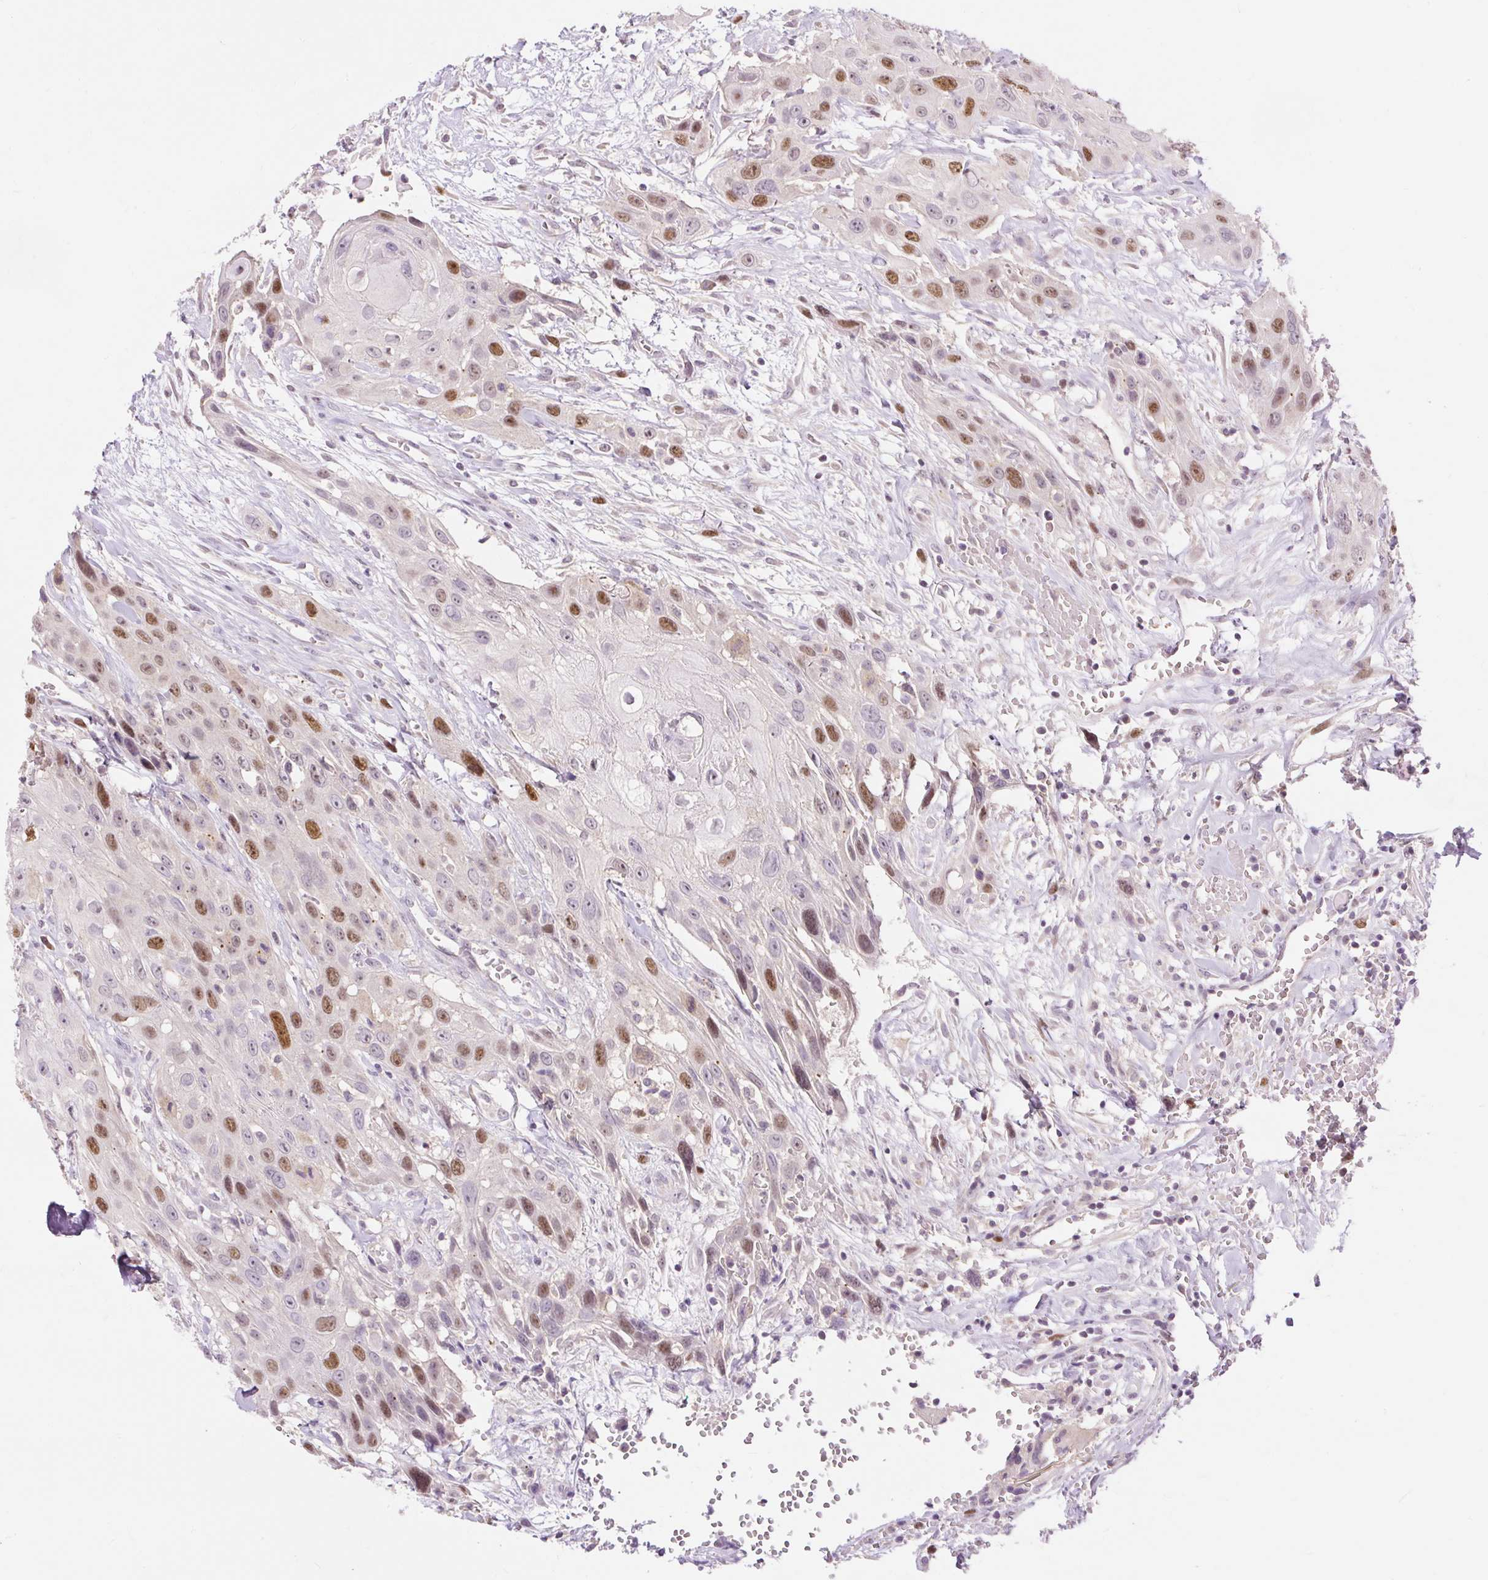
{"staining": {"intensity": "moderate", "quantity": "25%-75%", "location": "nuclear"}, "tissue": "head and neck cancer", "cell_type": "Tumor cells", "image_type": "cancer", "snomed": [{"axis": "morphology", "description": "Squamous cell carcinoma, NOS"}, {"axis": "topography", "description": "Head-Neck"}], "caption": "A brown stain labels moderate nuclear staining of a protein in human head and neck cancer (squamous cell carcinoma) tumor cells.", "gene": "RACGAP1", "patient": {"sex": "male", "age": 81}}